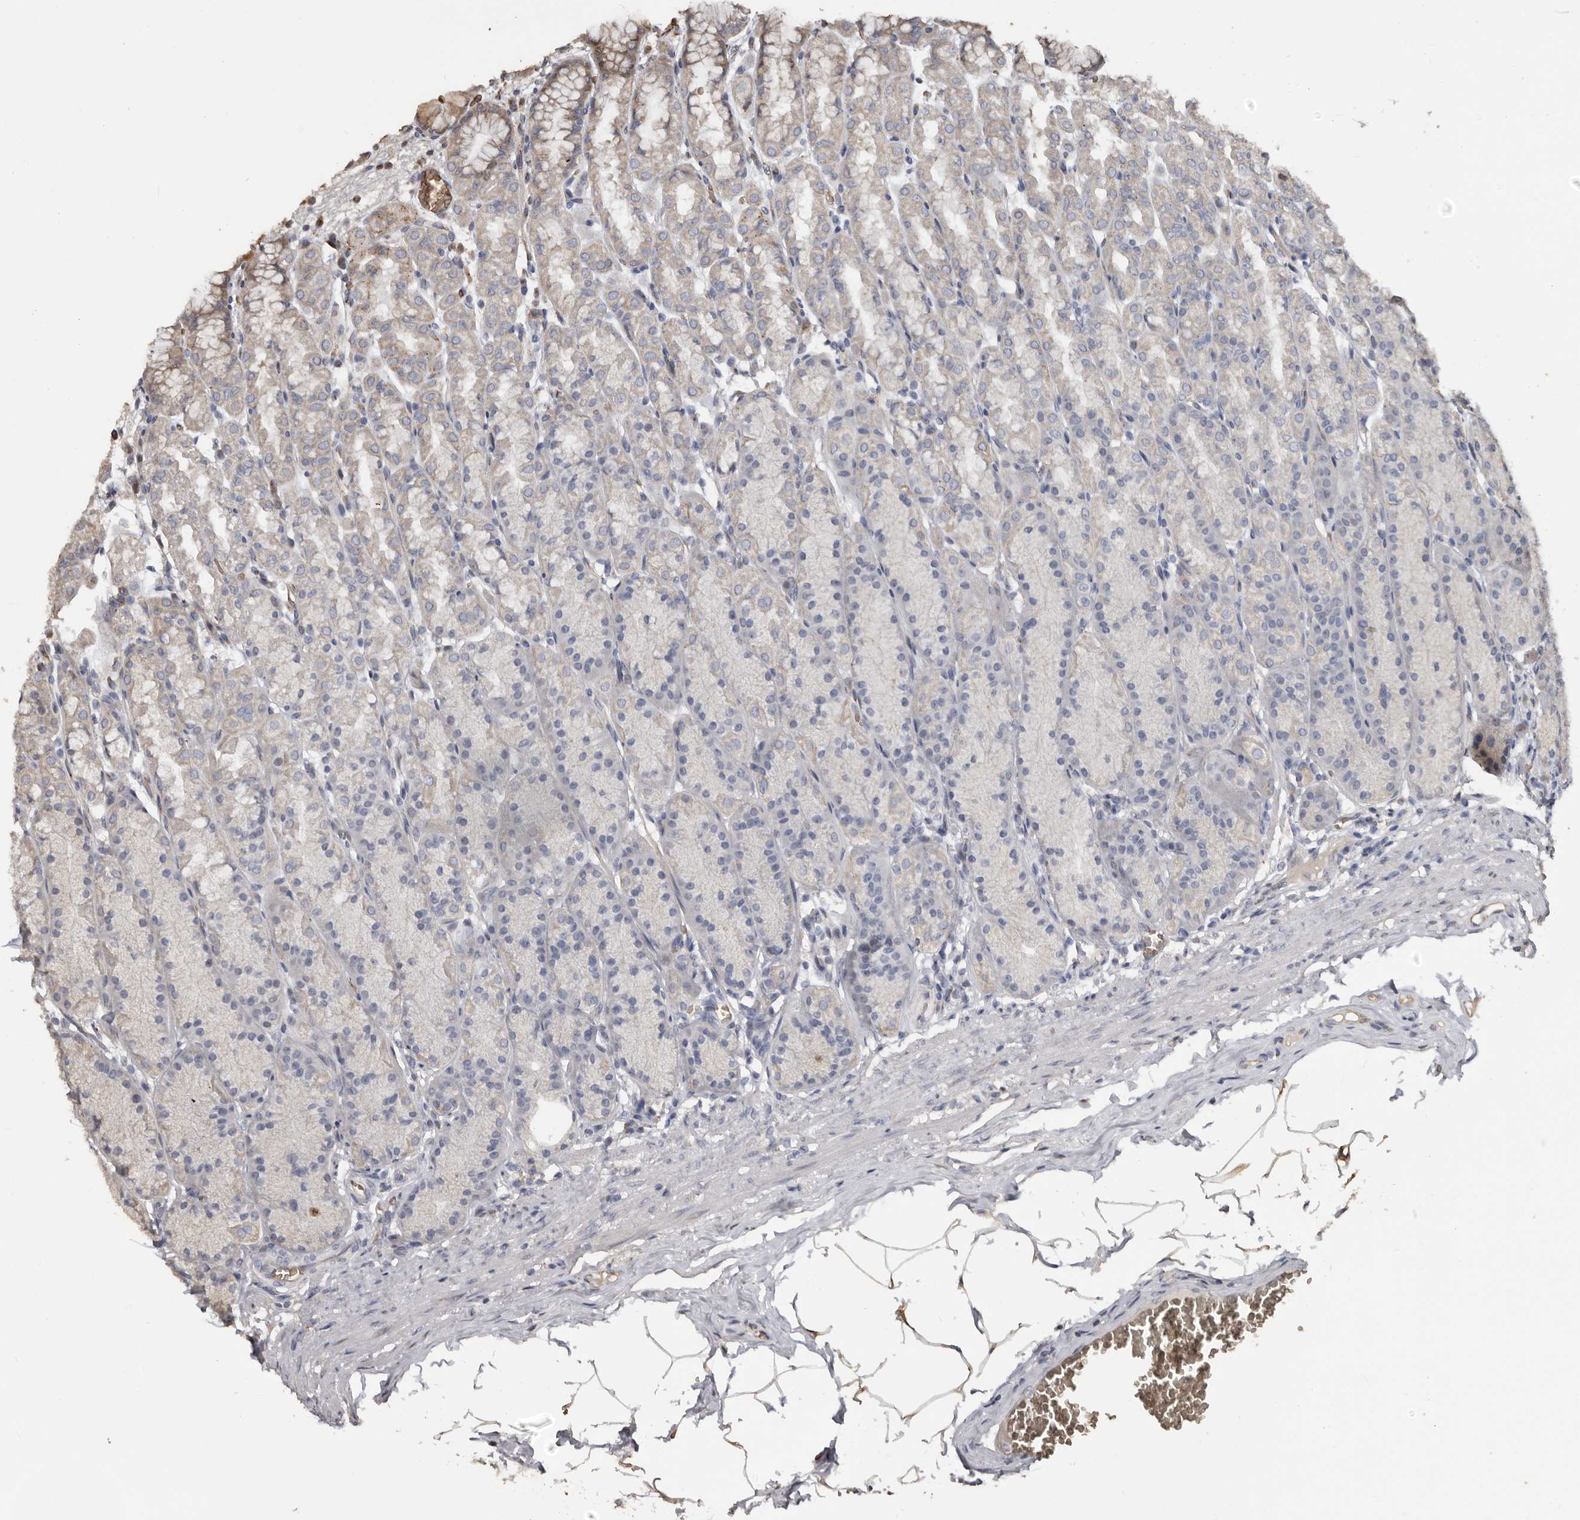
{"staining": {"intensity": "weak", "quantity": "<25%", "location": "cytoplasmic/membranous"}, "tissue": "stomach", "cell_type": "Glandular cells", "image_type": "normal", "snomed": [{"axis": "morphology", "description": "Normal tissue, NOS"}, {"axis": "topography", "description": "Stomach"}], "caption": "This is an immunohistochemistry (IHC) photomicrograph of unremarkable stomach. There is no expression in glandular cells.", "gene": "ENTREP1", "patient": {"sex": "male", "age": 42}}